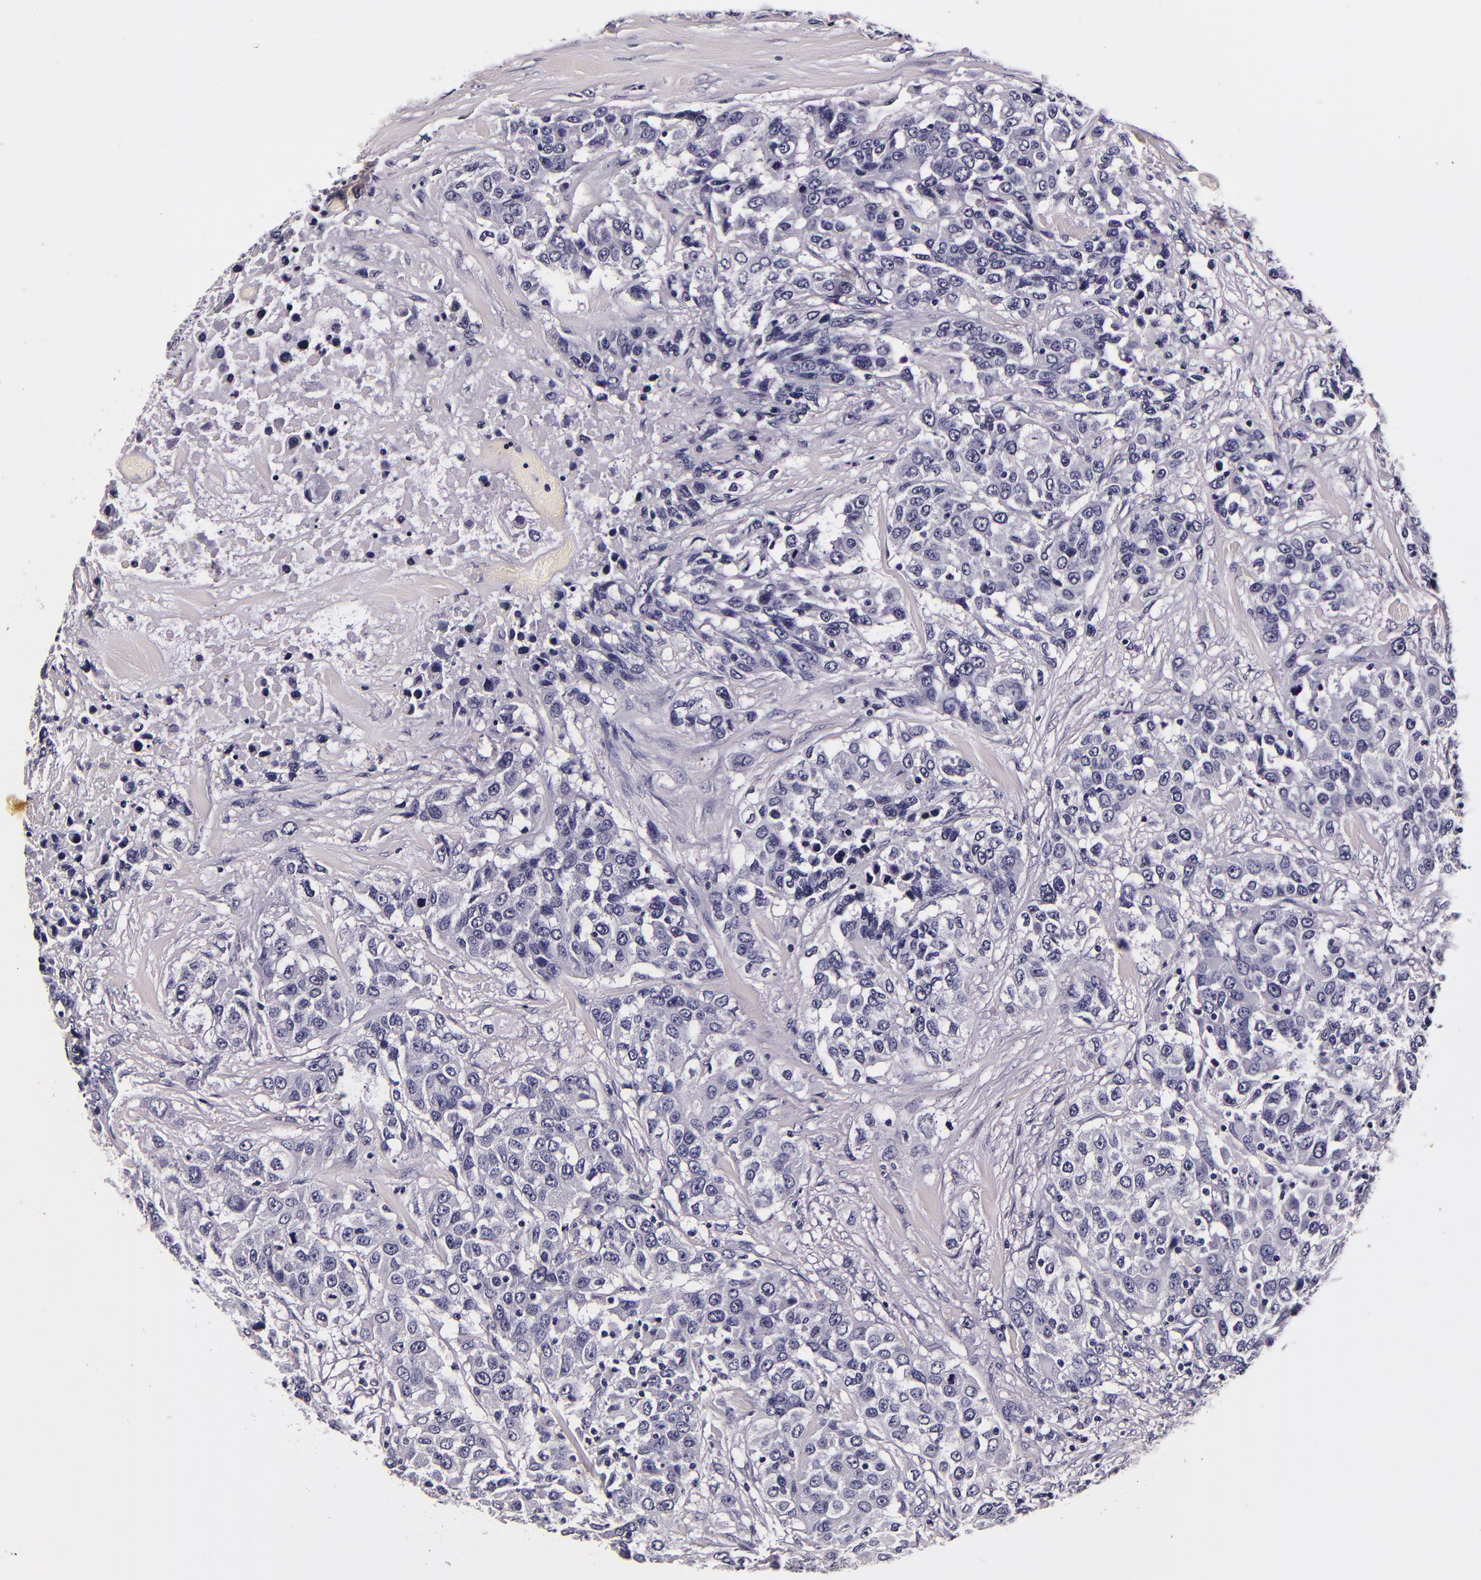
{"staining": {"intensity": "negative", "quantity": "none", "location": "none"}, "tissue": "urothelial cancer", "cell_type": "Tumor cells", "image_type": "cancer", "snomed": [{"axis": "morphology", "description": "Urothelial carcinoma, High grade"}, {"axis": "topography", "description": "Urinary bladder"}], "caption": "Protein analysis of urothelial carcinoma (high-grade) displays no significant expression in tumor cells. (DAB (3,3'-diaminobenzidine) IHC with hematoxylin counter stain).", "gene": "FBN1", "patient": {"sex": "female", "age": 80}}